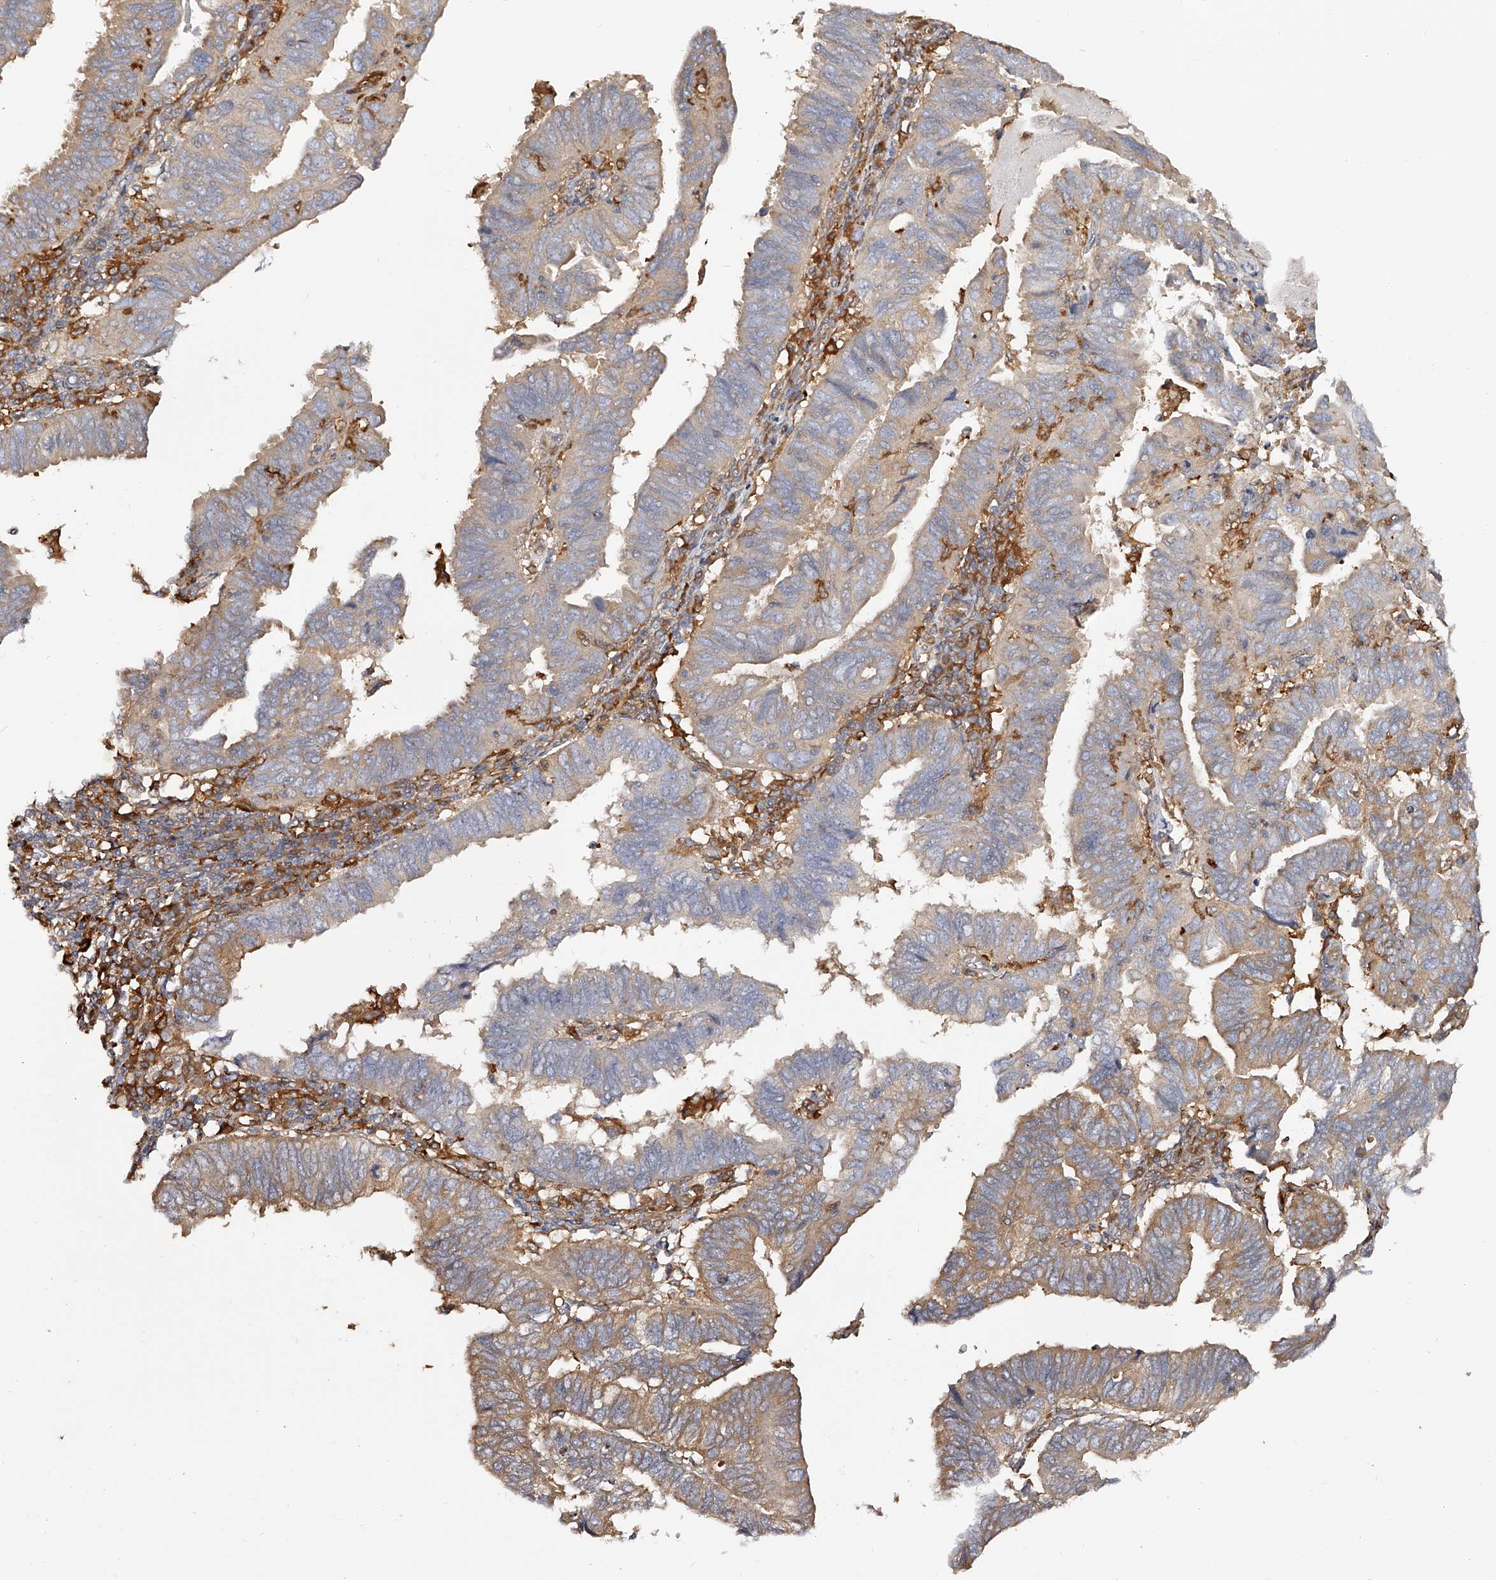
{"staining": {"intensity": "moderate", "quantity": "25%-75%", "location": "cytoplasmic/membranous"}, "tissue": "endometrial cancer", "cell_type": "Tumor cells", "image_type": "cancer", "snomed": [{"axis": "morphology", "description": "Adenocarcinoma, NOS"}, {"axis": "topography", "description": "Uterus"}], "caption": "IHC of endometrial cancer exhibits medium levels of moderate cytoplasmic/membranous positivity in approximately 25%-75% of tumor cells. (DAB IHC with brightfield microscopy, high magnification).", "gene": "LAP3", "patient": {"sex": "female", "age": 77}}